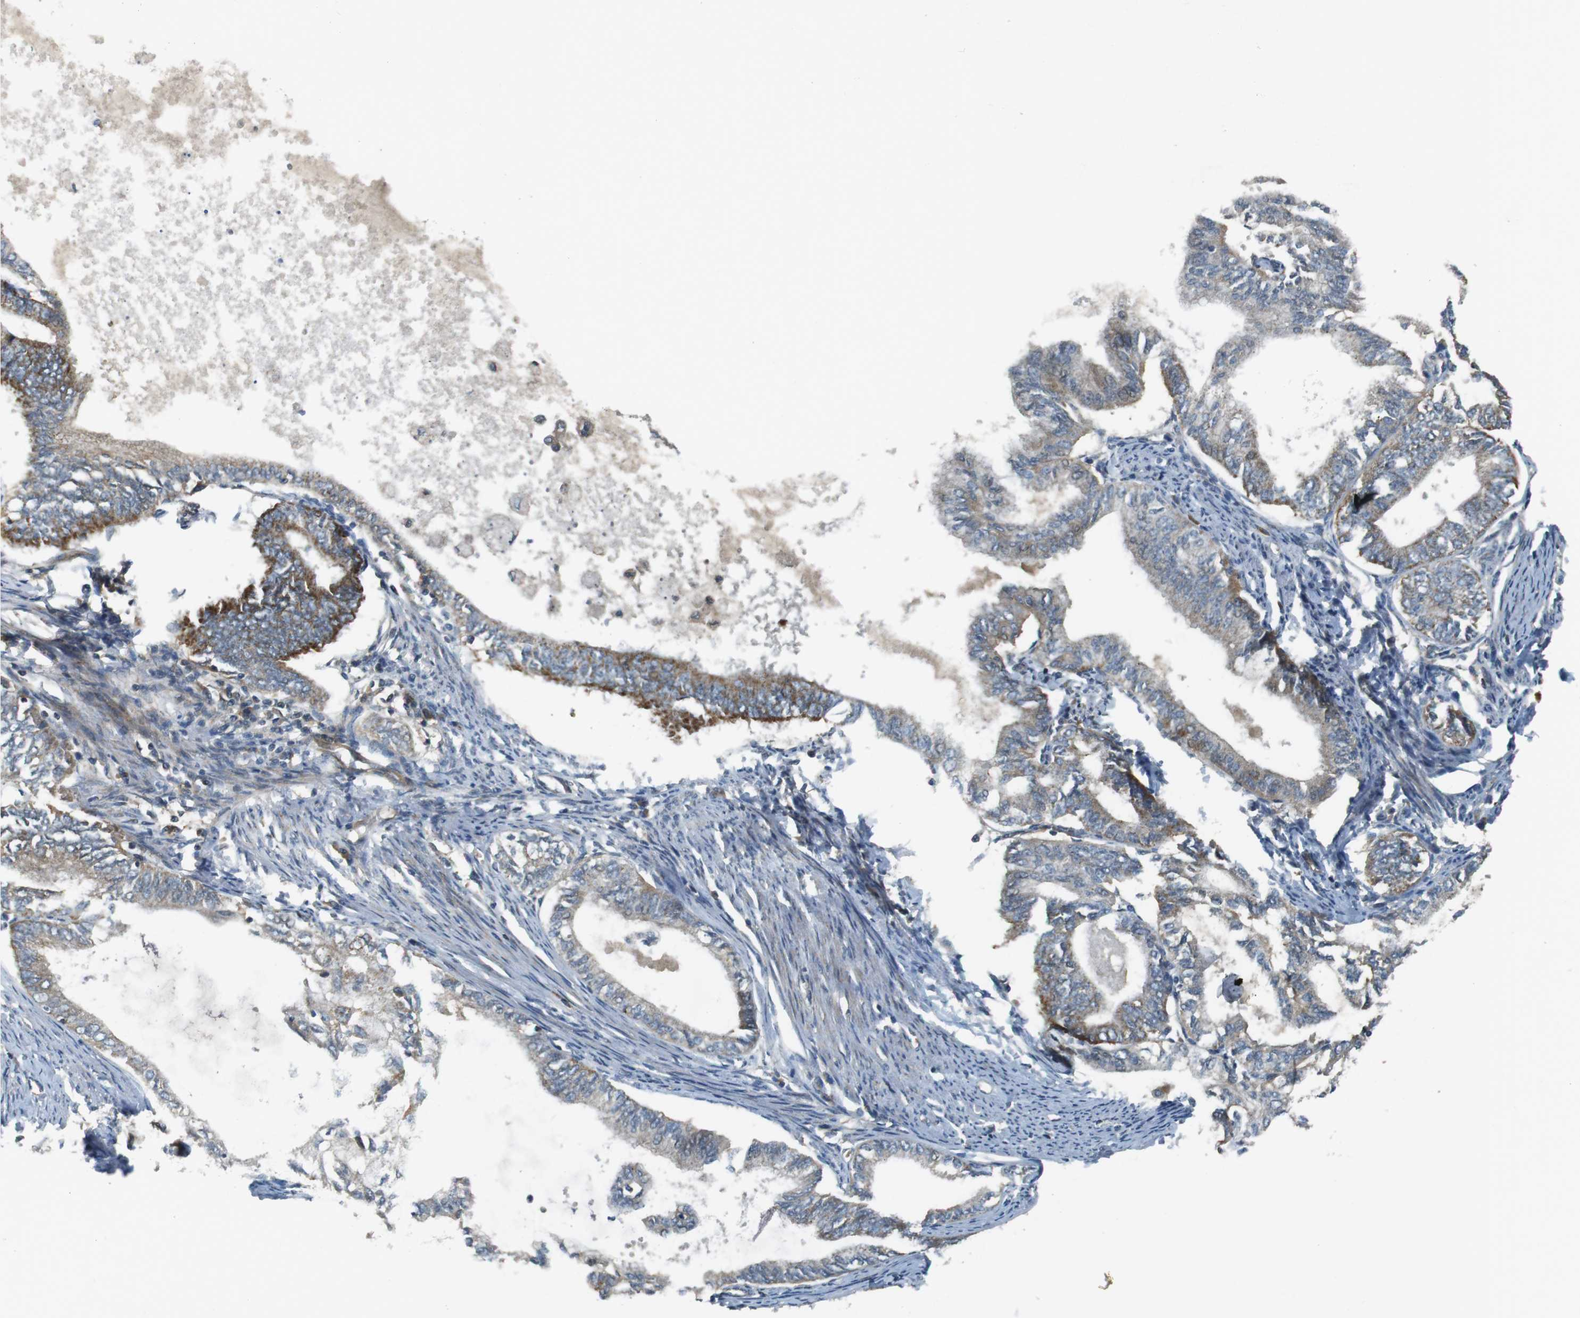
{"staining": {"intensity": "moderate", "quantity": "25%-75%", "location": "cytoplasmic/membranous"}, "tissue": "endometrial cancer", "cell_type": "Tumor cells", "image_type": "cancer", "snomed": [{"axis": "morphology", "description": "Adenocarcinoma, NOS"}, {"axis": "topography", "description": "Endometrium"}], "caption": "Immunohistochemistry histopathology image of human adenocarcinoma (endometrial) stained for a protein (brown), which exhibits medium levels of moderate cytoplasmic/membranous positivity in approximately 25%-75% of tumor cells.", "gene": "IFFO2", "patient": {"sex": "female", "age": 86}}